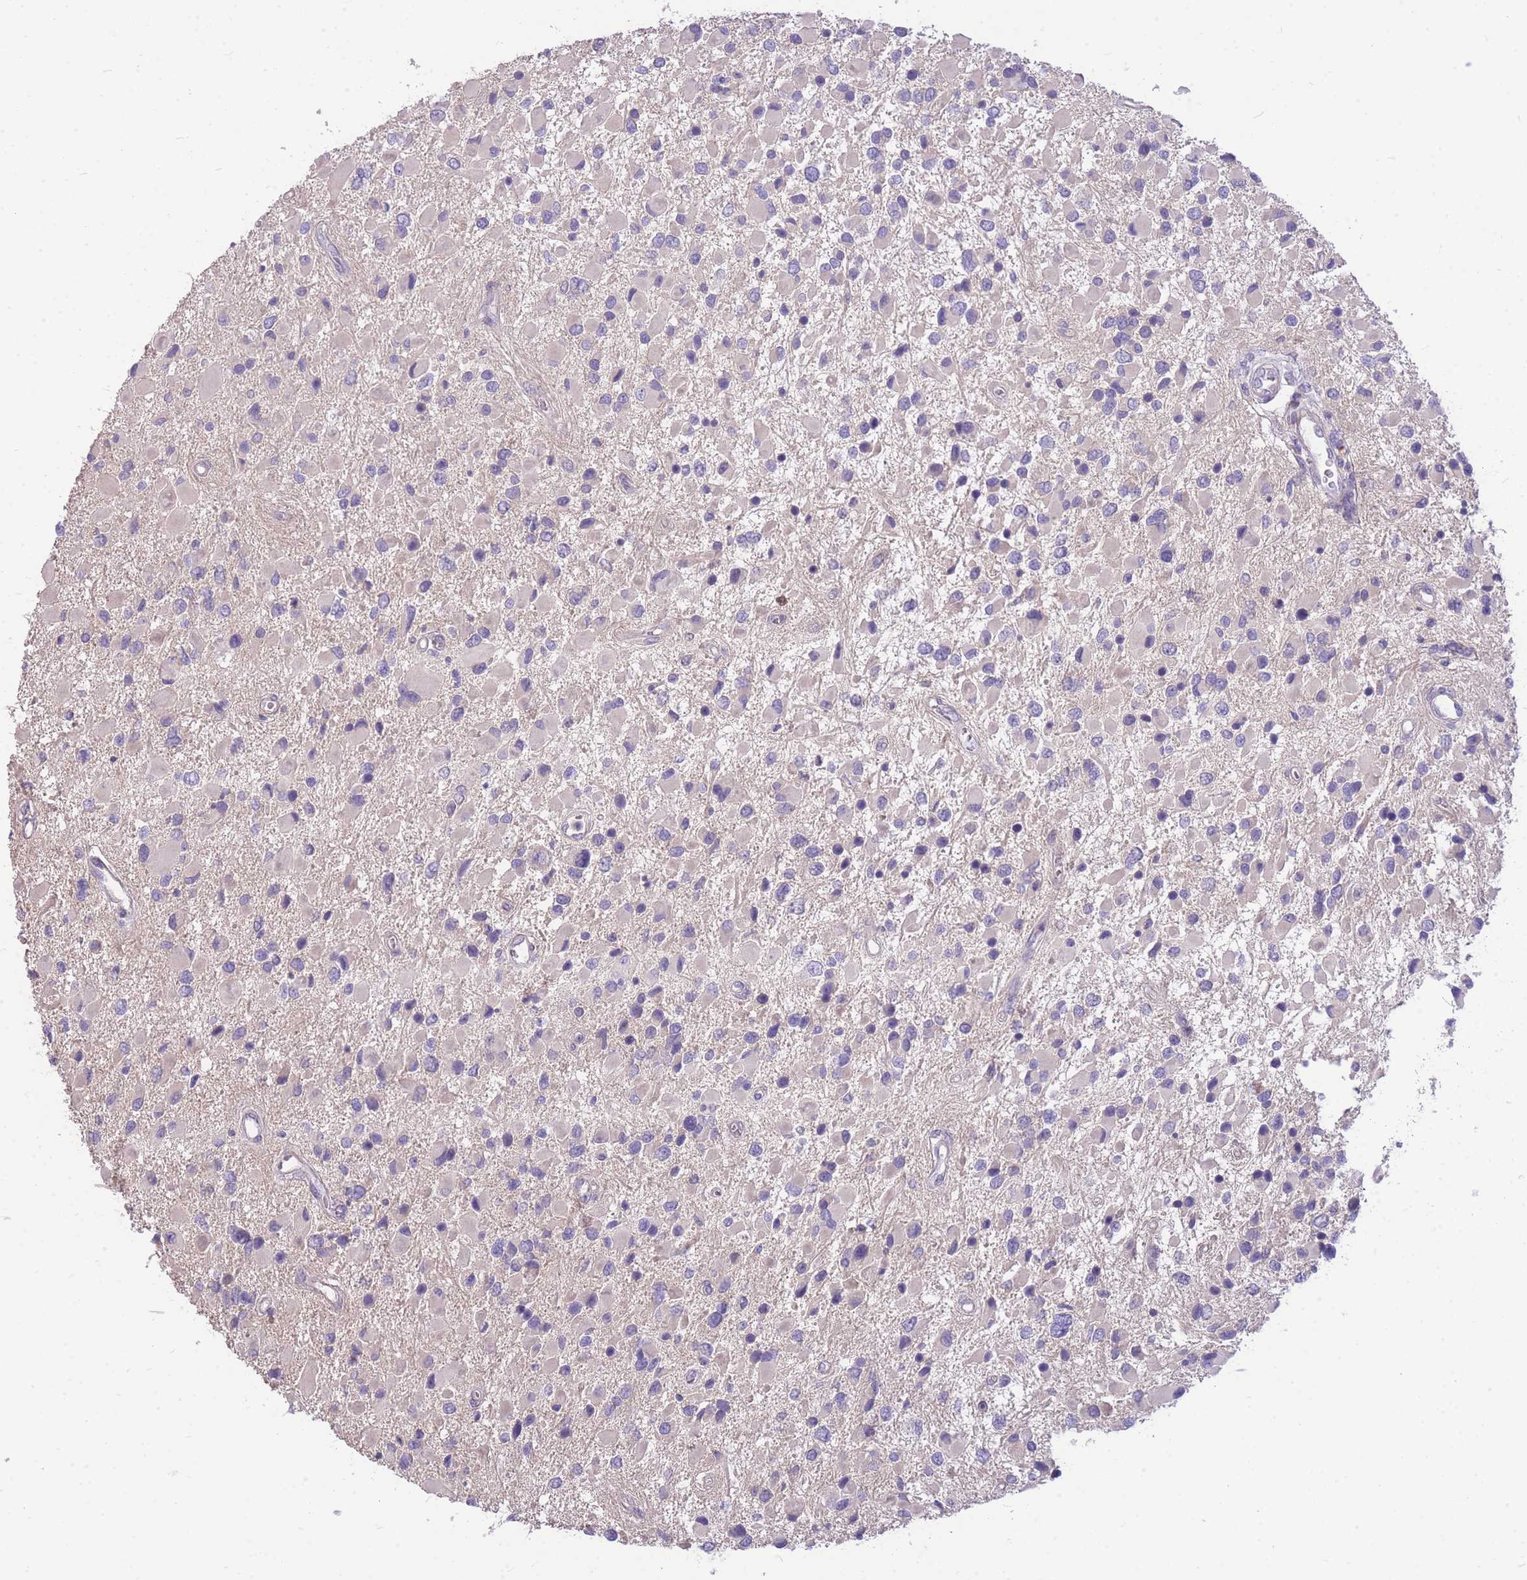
{"staining": {"intensity": "negative", "quantity": "none", "location": "none"}, "tissue": "glioma", "cell_type": "Tumor cells", "image_type": "cancer", "snomed": [{"axis": "morphology", "description": "Glioma, malignant, High grade"}, {"axis": "topography", "description": "Brain"}], "caption": "Immunohistochemistry image of neoplastic tissue: glioma stained with DAB displays no significant protein staining in tumor cells.", "gene": "OR5T1", "patient": {"sex": "male", "age": 53}}